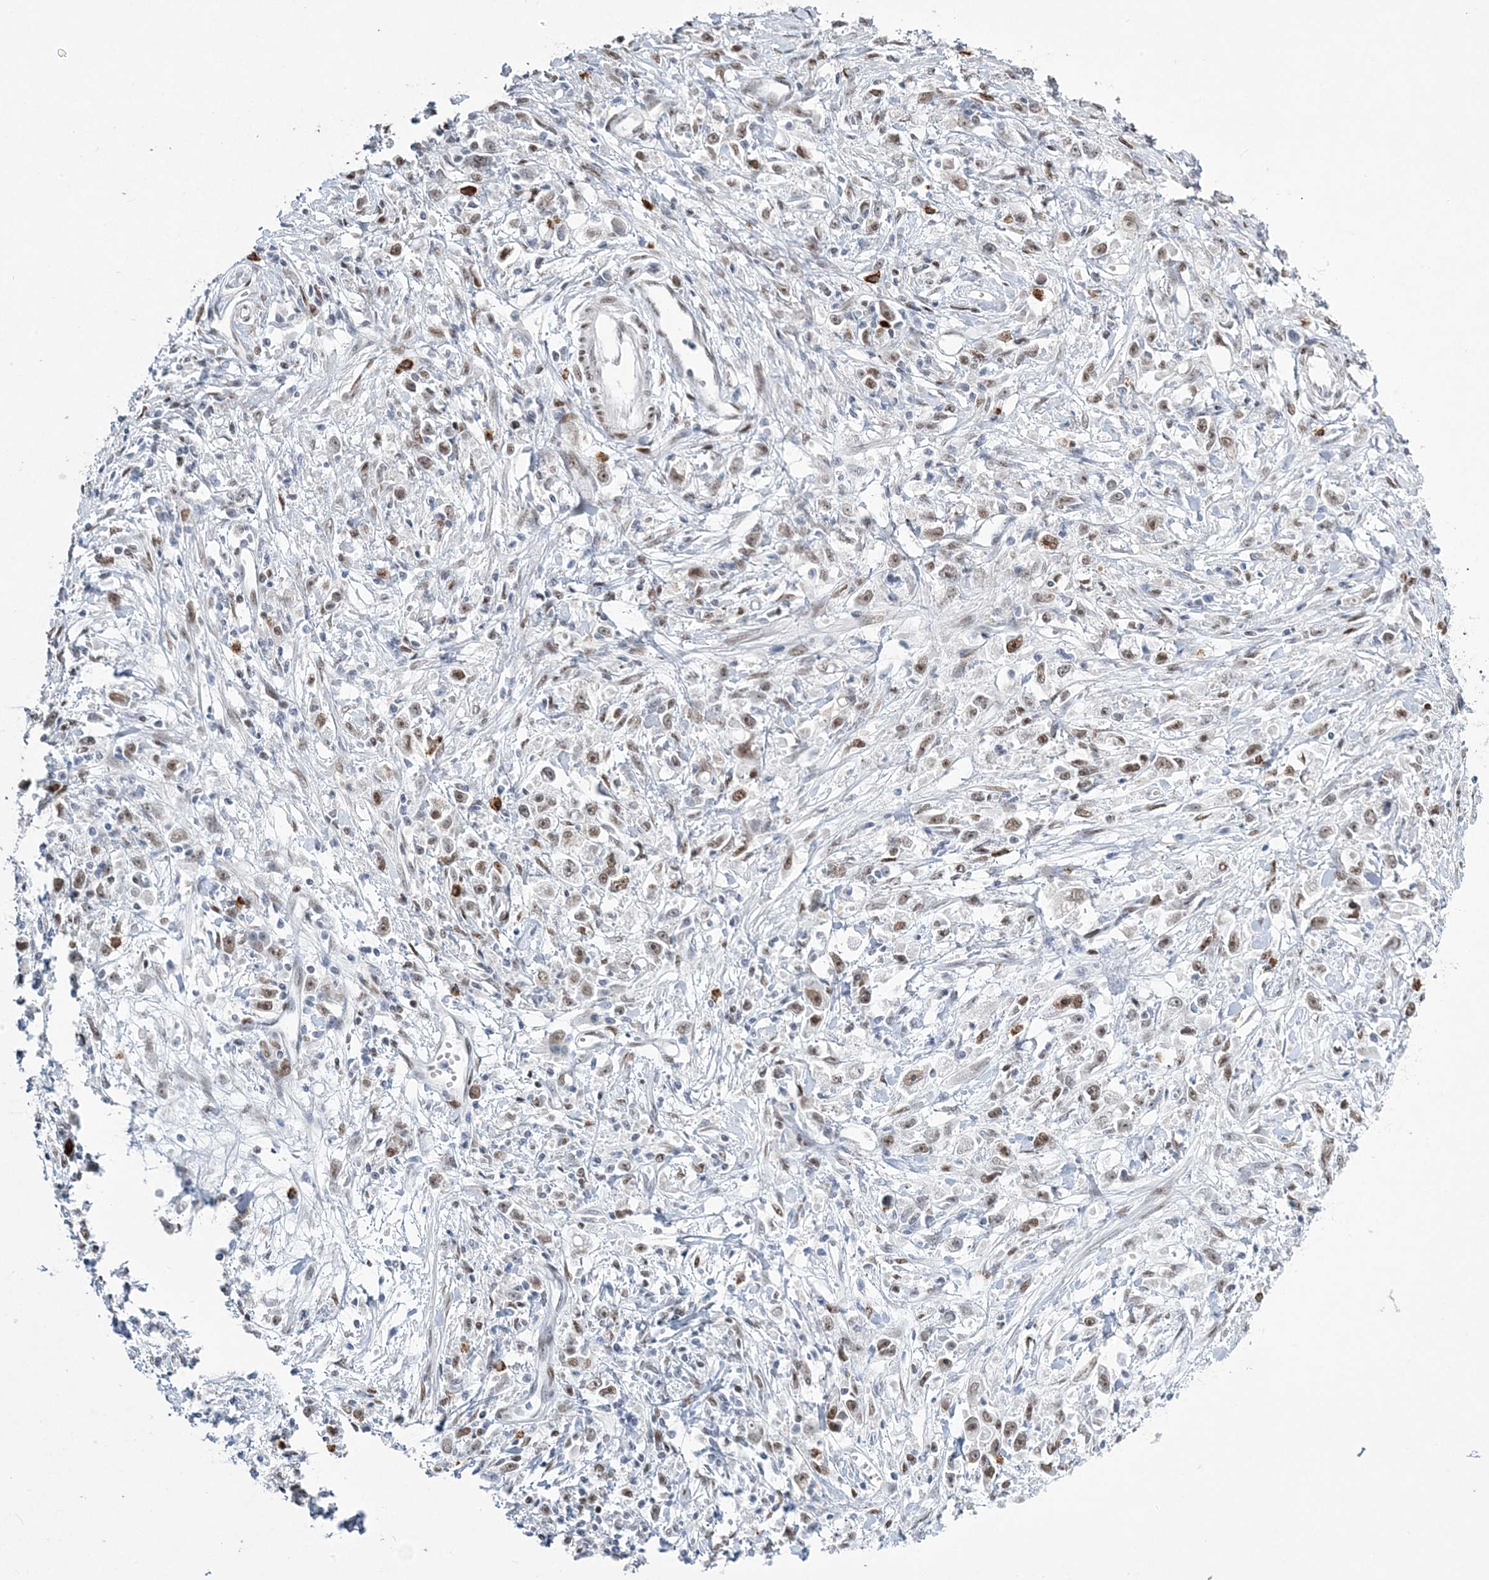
{"staining": {"intensity": "moderate", "quantity": ">75%", "location": "nuclear"}, "tissue": "stomach cancer", "cell_type": "Tumor cells", "image_type": "cancer", "snomed": [{"axis": "morphology", "description": "Adenocarcinoma, NOS"}, {"axis": "topography", "description": "Stomach"}], "caption": "Immunohistochemical staining of human stomach cancer displays medium levels of moderate nuclear expression in approximately >75% of tumor cells. Using DAB (brown) and hematoxylin (blue) stains, captured at high magnification using brightfield microscopy.", "gene": "ZBTB7A", "patient": {"sex": "female", "age": 59}}